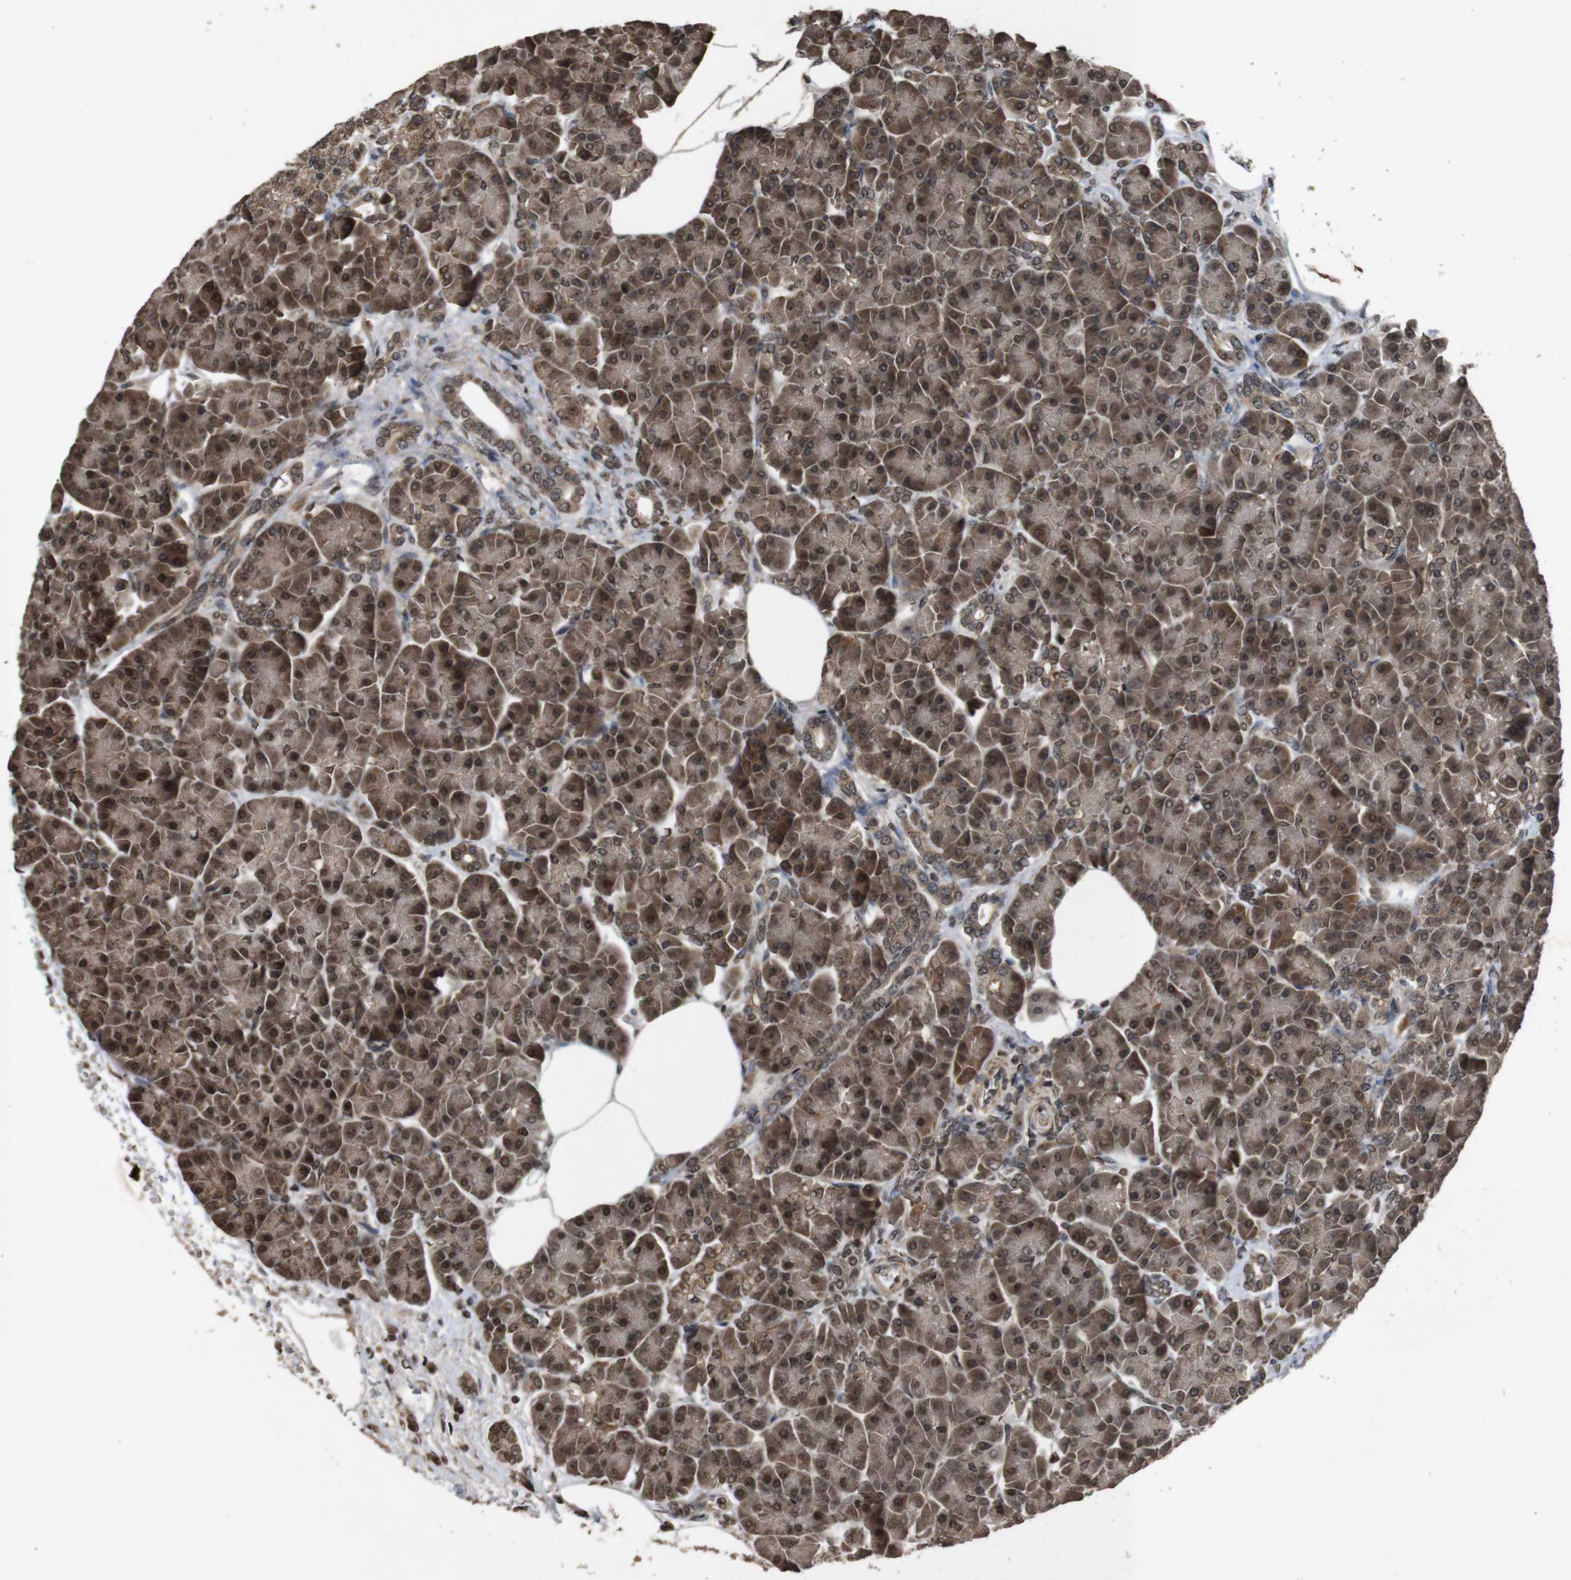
{"staining": {"intensity": "strong", "quantity": ">75%", "location": "cytoplasmic/membranous"}, "tissue": "pancreas", "cell_type": "Exocrine glandular cells", "image_type": "normal", "snomed": [{"axis": "morphology", "description": "Normal tissue, NOS"}, {"axis": "topography", "description": "Pancreas"}], "caption": "Immunohistochemical staining of normal human pancreas exhibits >75% levels of strong cytoplasmic/membranous protein staining in about >75% of exocrine glandular cells.", "gene": "SORL1", "patient": {"sex": "female", "age": 70}}